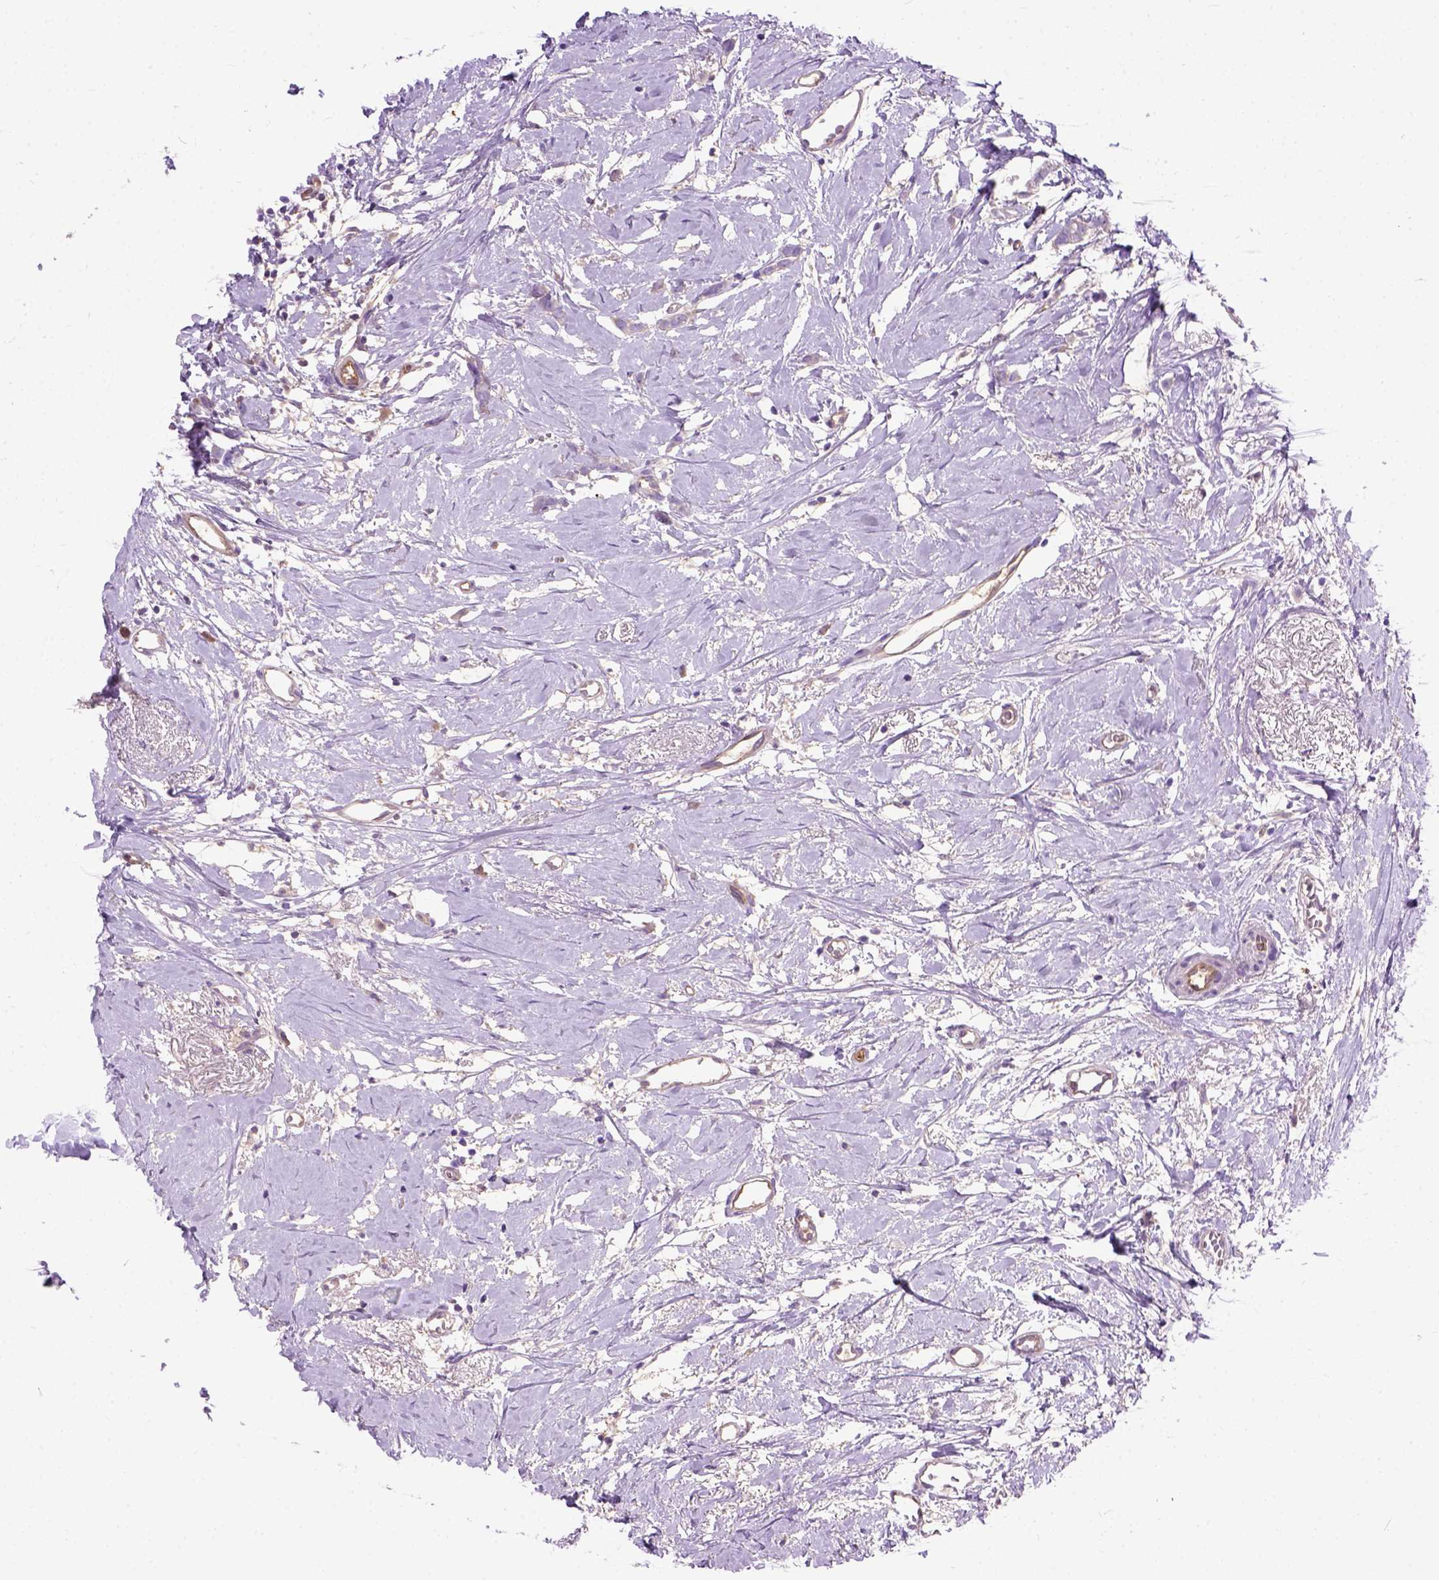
{"staining": {"intensity": "negative", "quantity": "none", "location": "none"}, "tissue": "breast cancer", "cell_type": "Tumor cells", "image_type": "cancer", "snomed": [{"axis": "morphology", "description": "Duct carcinoma"}, {"axis": "topography", "description": "Breast"}], "caption": "Breast cancer was stained to show a protein in brown. There is no significant staining in tumor cells.", "gene": "SEMA4F", "patient": {"sex": "female", "age": 40}}